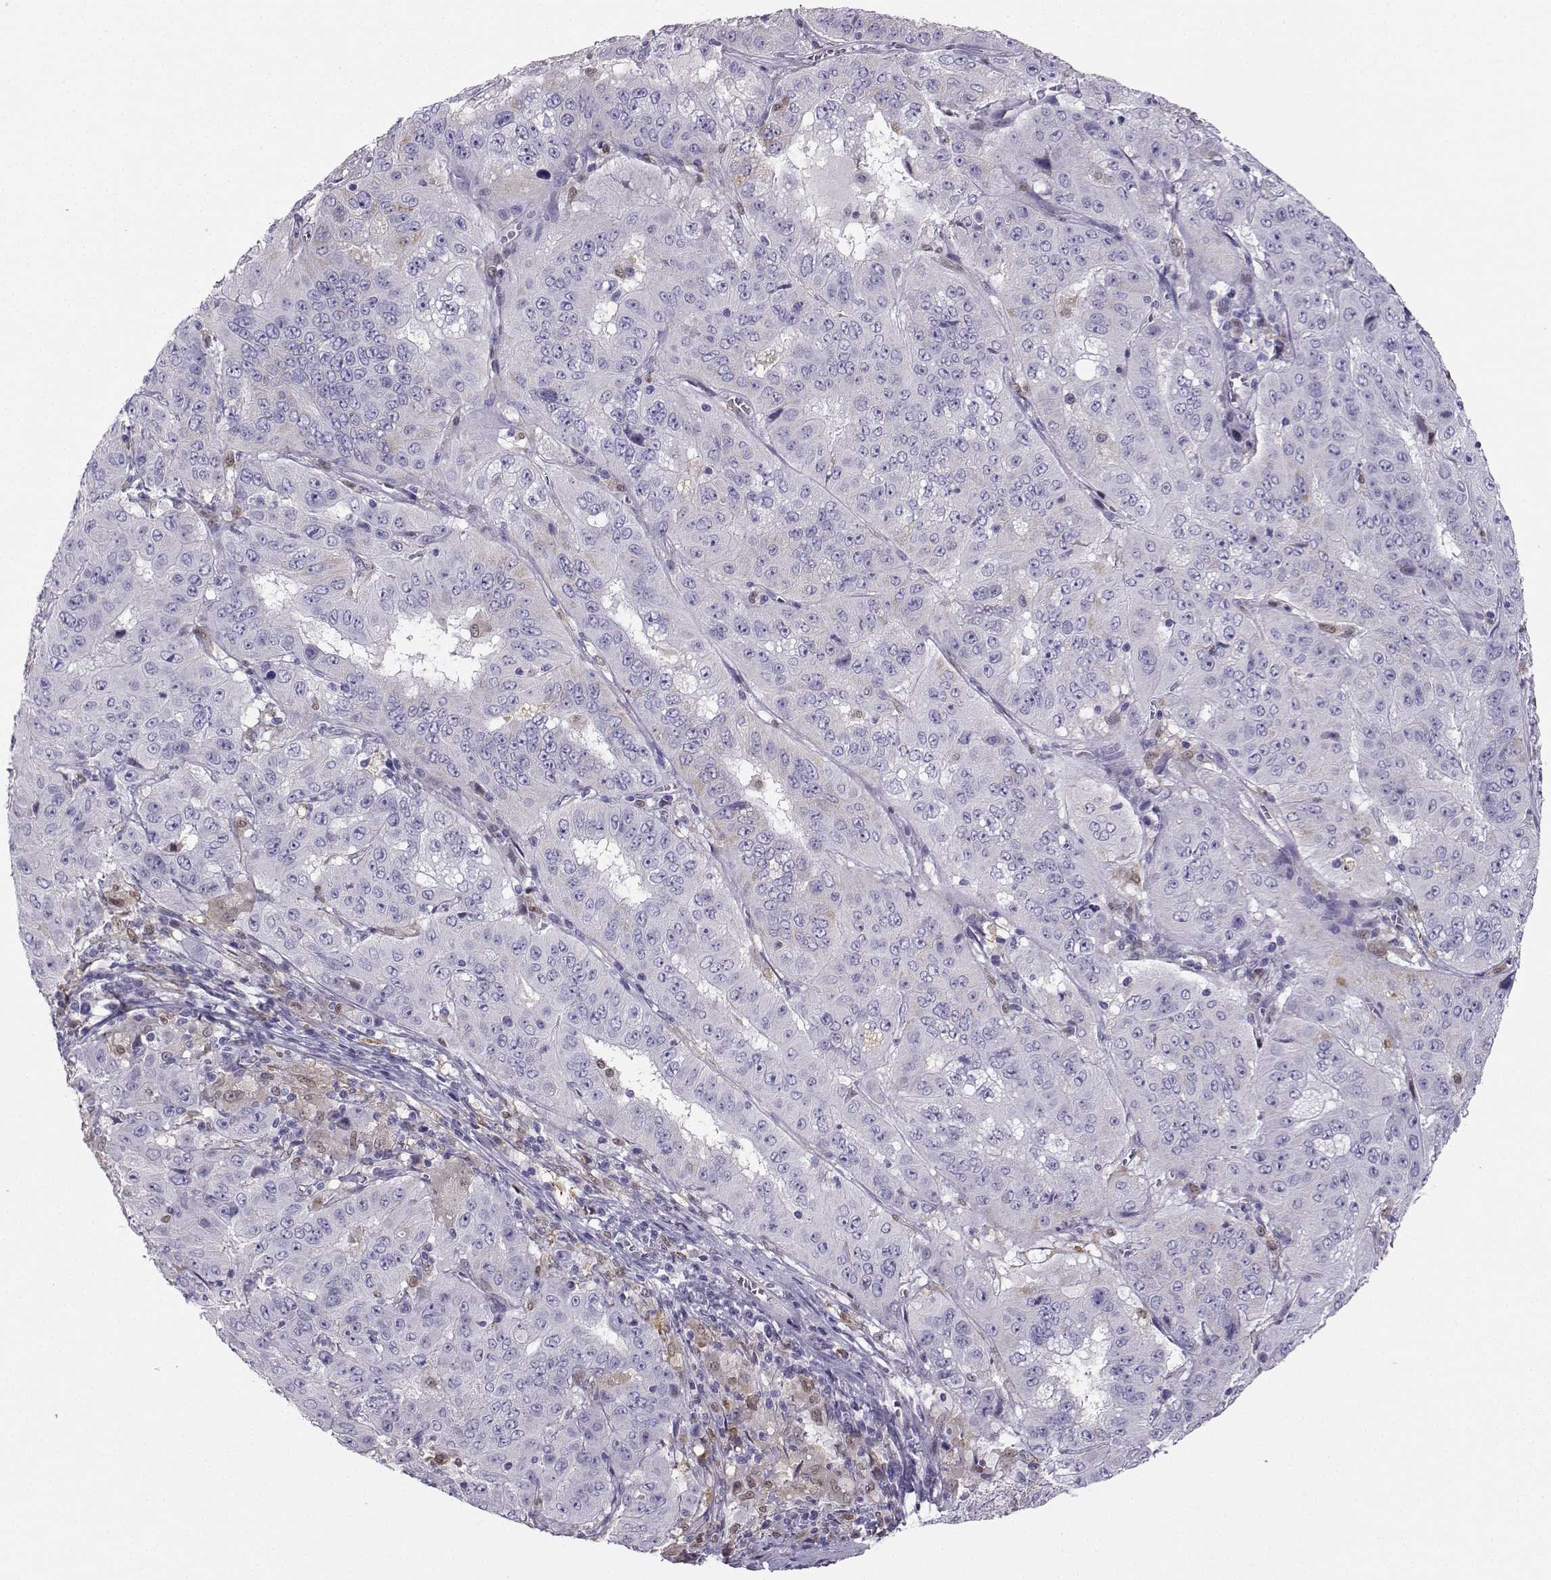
{"staining": {"intensity": "negative", "quantity": "none", "location": "none"}, "tissue": "pancreatic cancer", "cell_type": "Tumor cells", "image_type": "cancer", "snomed": [{"axis": "morphology", "description": "Adenocarcinoma, NOS"}, {"axis": "topography", "description": "Pancreas"}], "caption": "The histopathology image displays no staining of tumor cells in pancreatic cancer.", "gene": "DCLK3", "patient": {"sex": "male", "age": 63}}